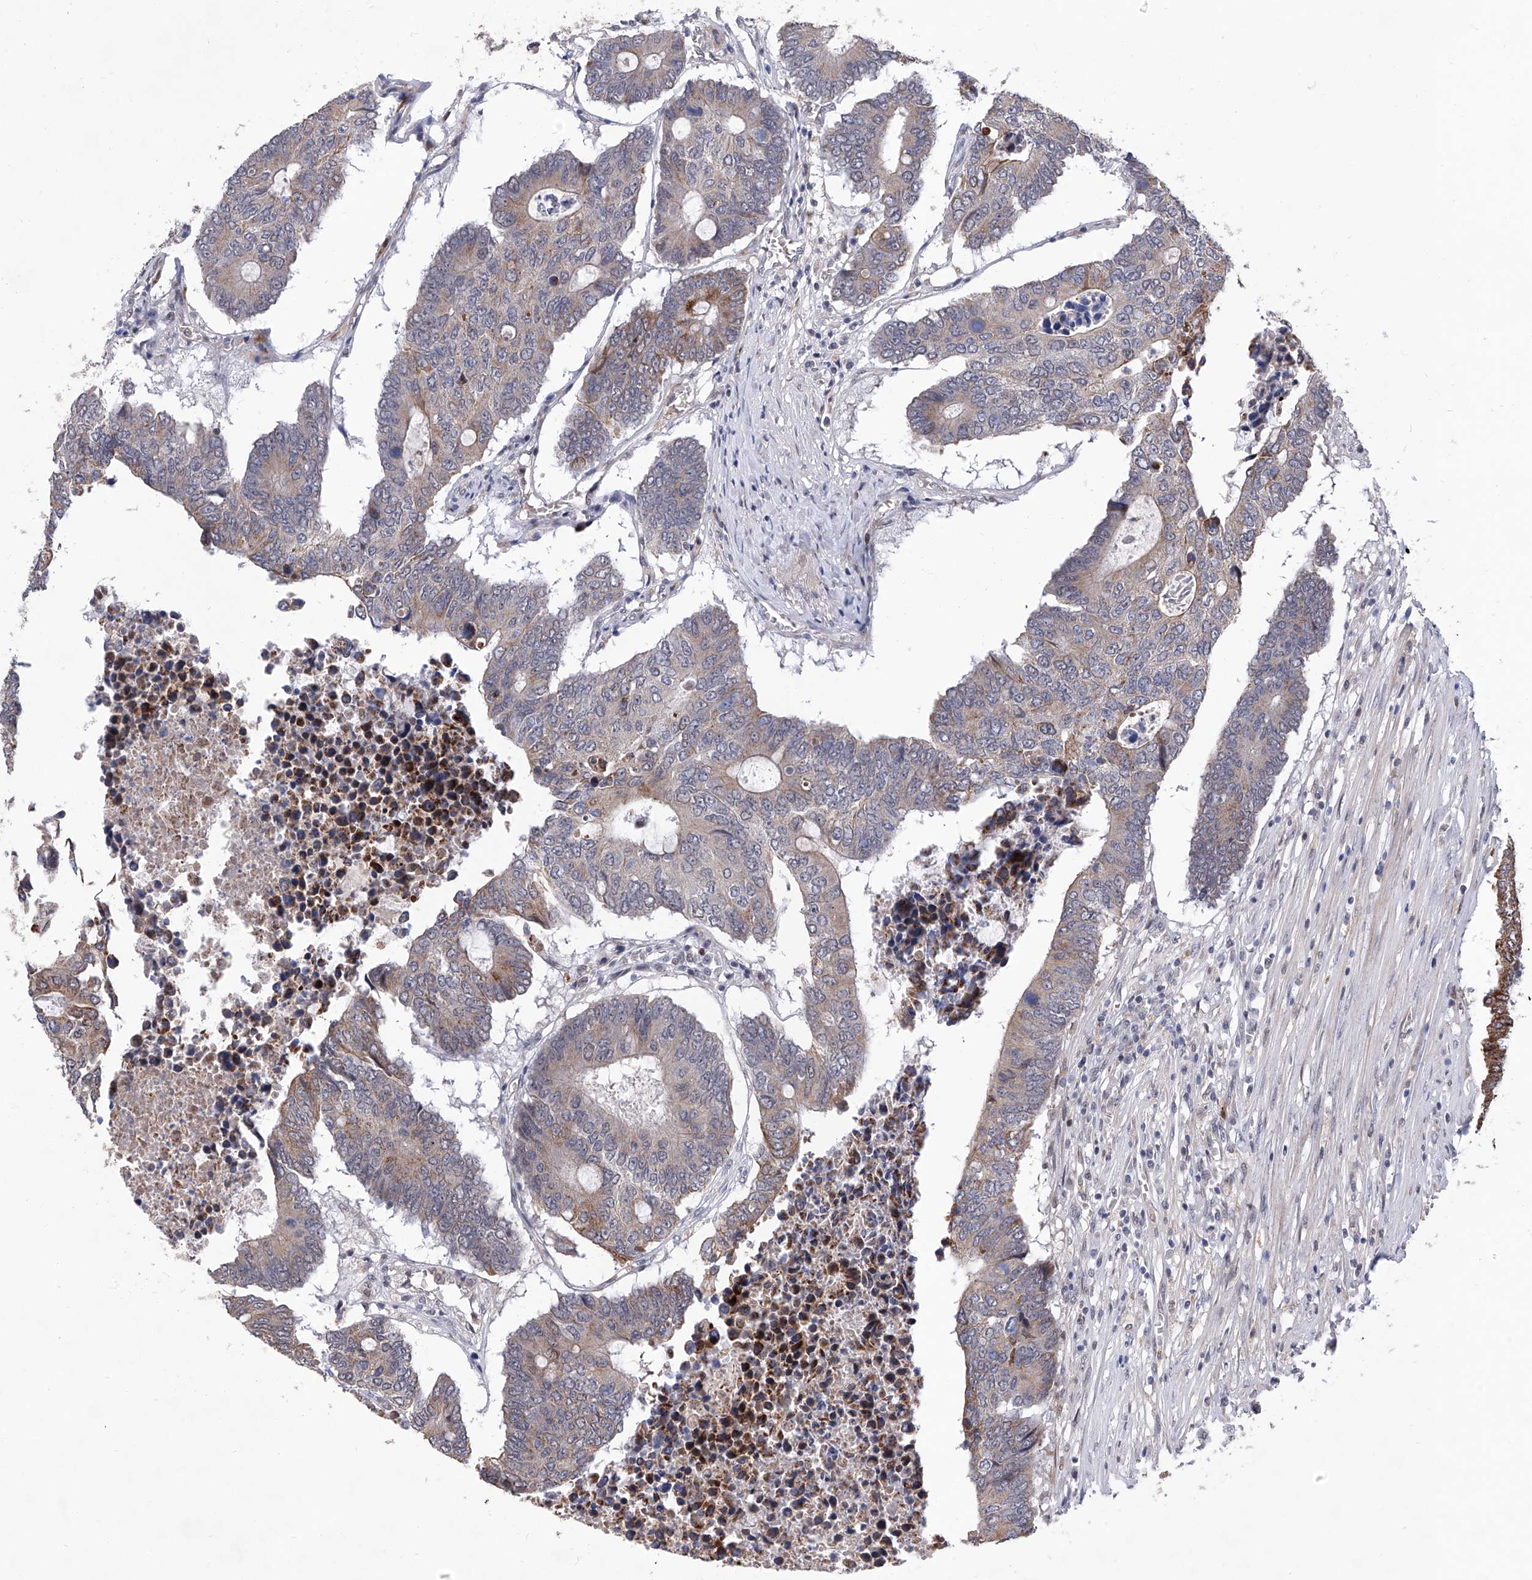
{"staining": {"intensity": "moderate", "quantity": "<25%", "location": "cytoplasmic/membranous"}, "tissue": "colorectal cancer", "cell_type": "Tumor cells", "image_type": "cancer", "snomed": [{"axis": "morphology", "description": "Adenocarcinoma, NOS"}, {"axis": "topography", "description": "Colon"}], "caption": "Immunohistochemistry image of human colorectal adenocarcinoma stained for a protein (brown), which demonstrates low levels of moderate cytoplasmic/membranous staining in about <25% of tumor cells.", "gene": "FARP2", "patient": {"sex": "male", "age": 87}}